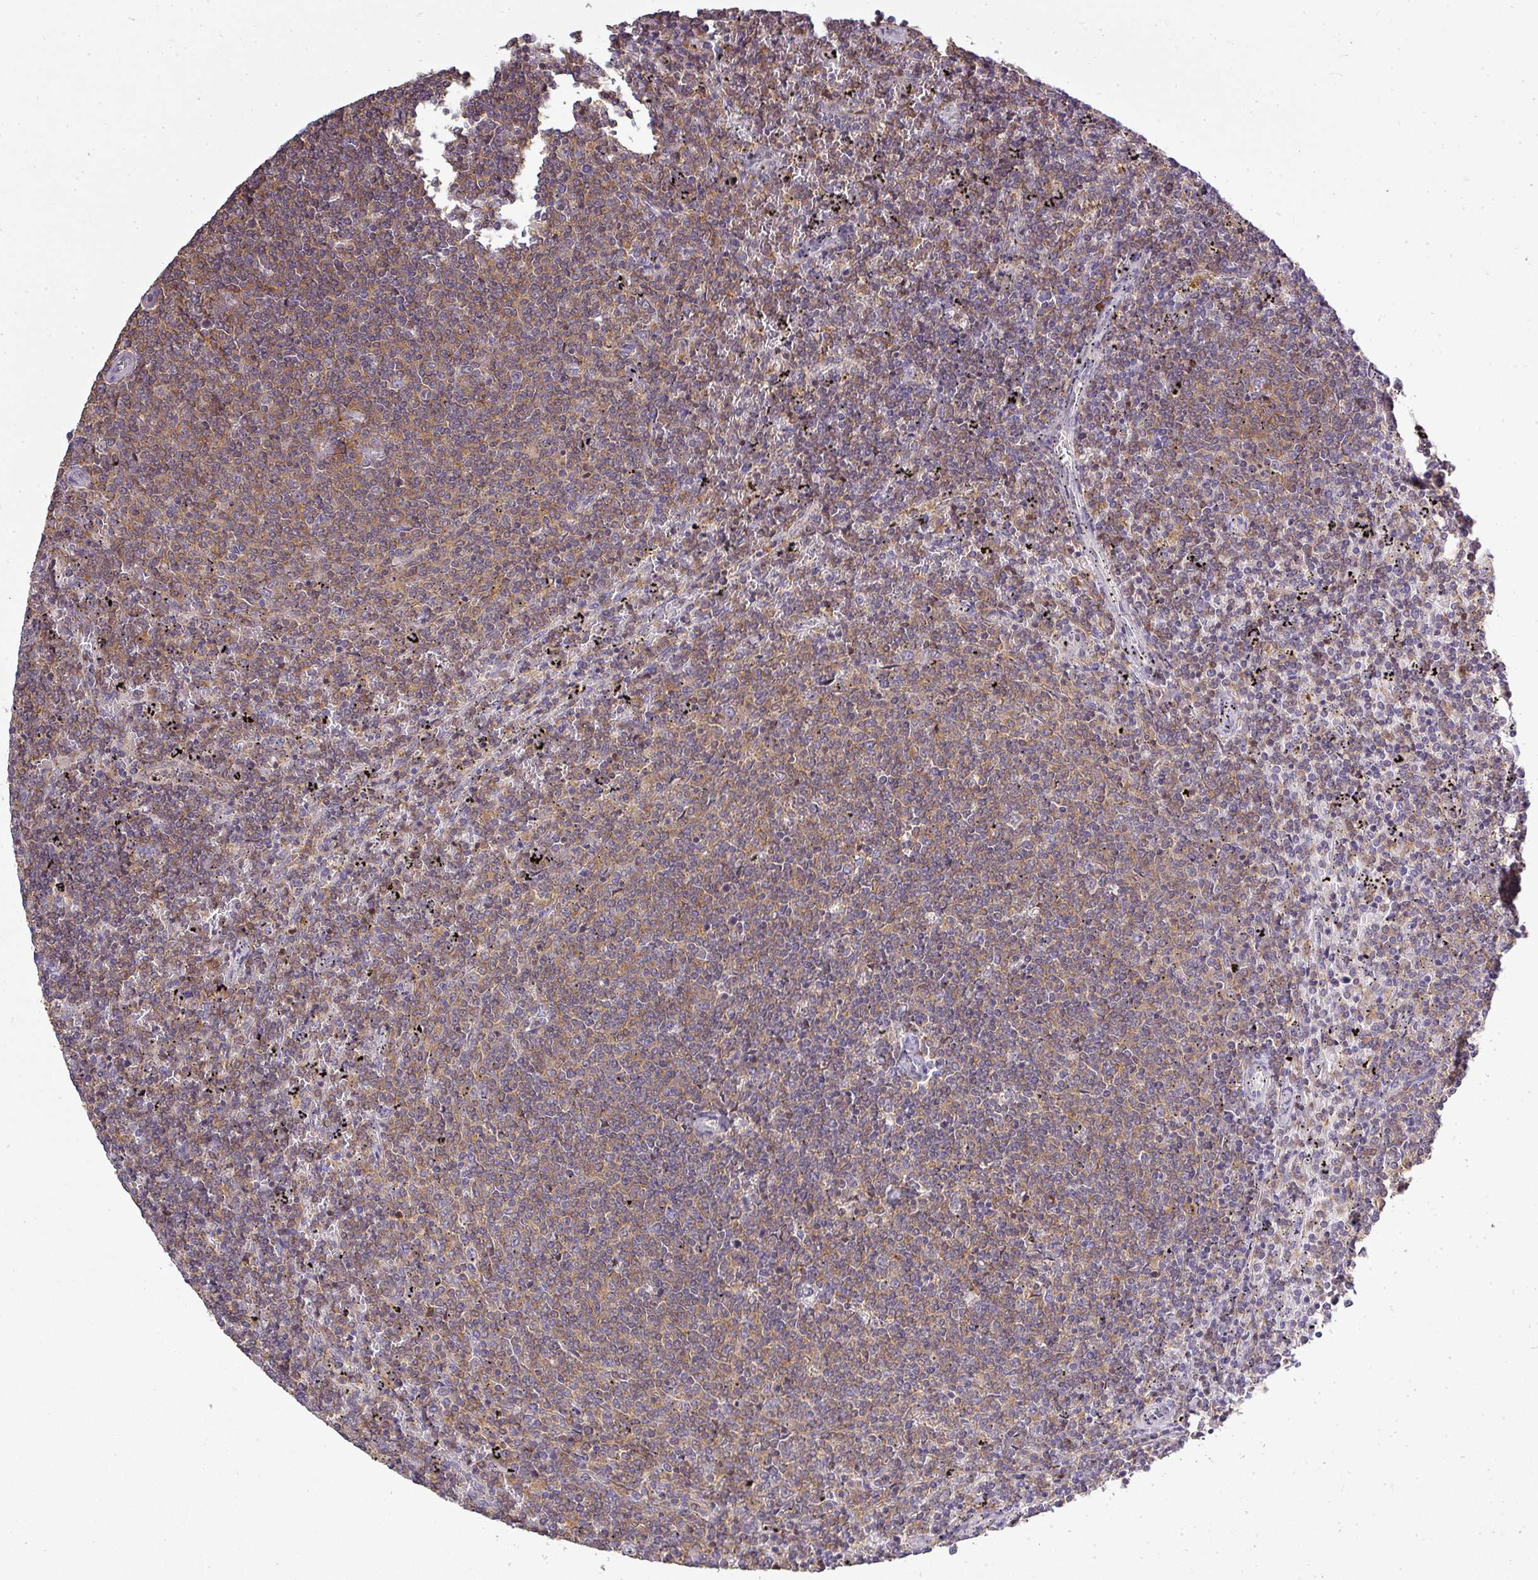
{"staining": {"intensity": "moderate", "quantity": "25%-75%", "location": "cytoplasmic/membranous"}, "tissue": "lymphoma", "cell_type": "Tumor cells", "image_type": "cancer", "snomed": [{"axis": "morphology", "description": "Malignant lymphoma, non-Hodgkin's type, Low grade"}, {"axis": "topography", "description": "Spleen"}], "caption": "Protein expression analysis of malignant lymphoma, non-Hodgkin's type (low-grade) shows moderate cytoplasmic/membranous staining in about 25%-75% of tumor cells.", "gene": "STAT5A", "patient": {"sex": "female", "age": 50}}